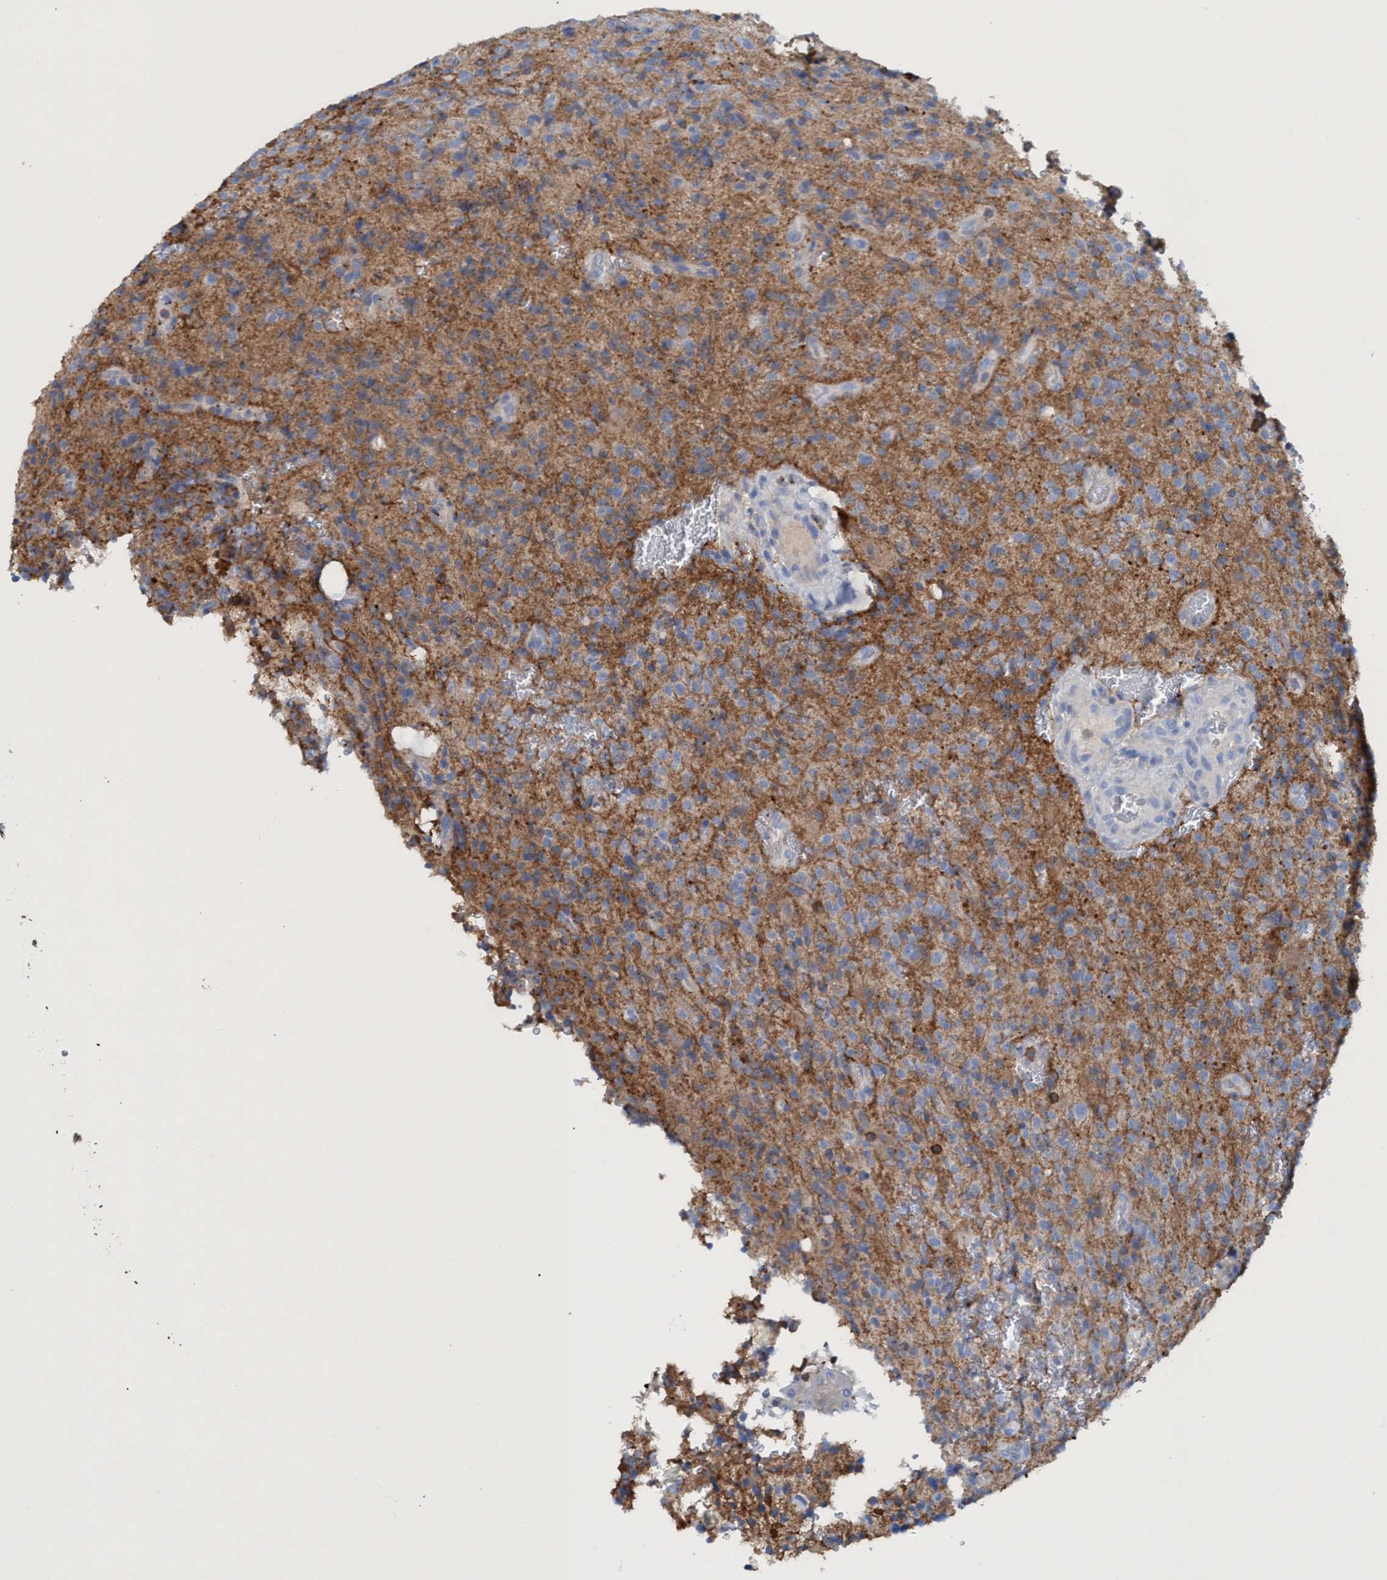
{"staining": {"intensity": "moderate", "quantity": ">75%", "location": "cytoplasmic/membranous"}, "tissue": "glioma", "cell_type": "Tumor cells", "image_type": "cancer", "snomed": [{"axis": "morphology", "description": "Glioma, malignant, High grade"}, {"axis": "topography", "description": "Brain"}], "caption": "Immunohistochemistry (IHC) photomicrograph of neoplastic tissue: malignant high-grade glioma stained using immunohistochemistry (IHC) reveals medium levels of moderate protein expression localized specifically in the cytoplasmic/membranous of tumor cells, appearing as a cytoplasmic/membranous brown color.", "gene": "EZR", "patient": {"sex": "male", "age": 34}}